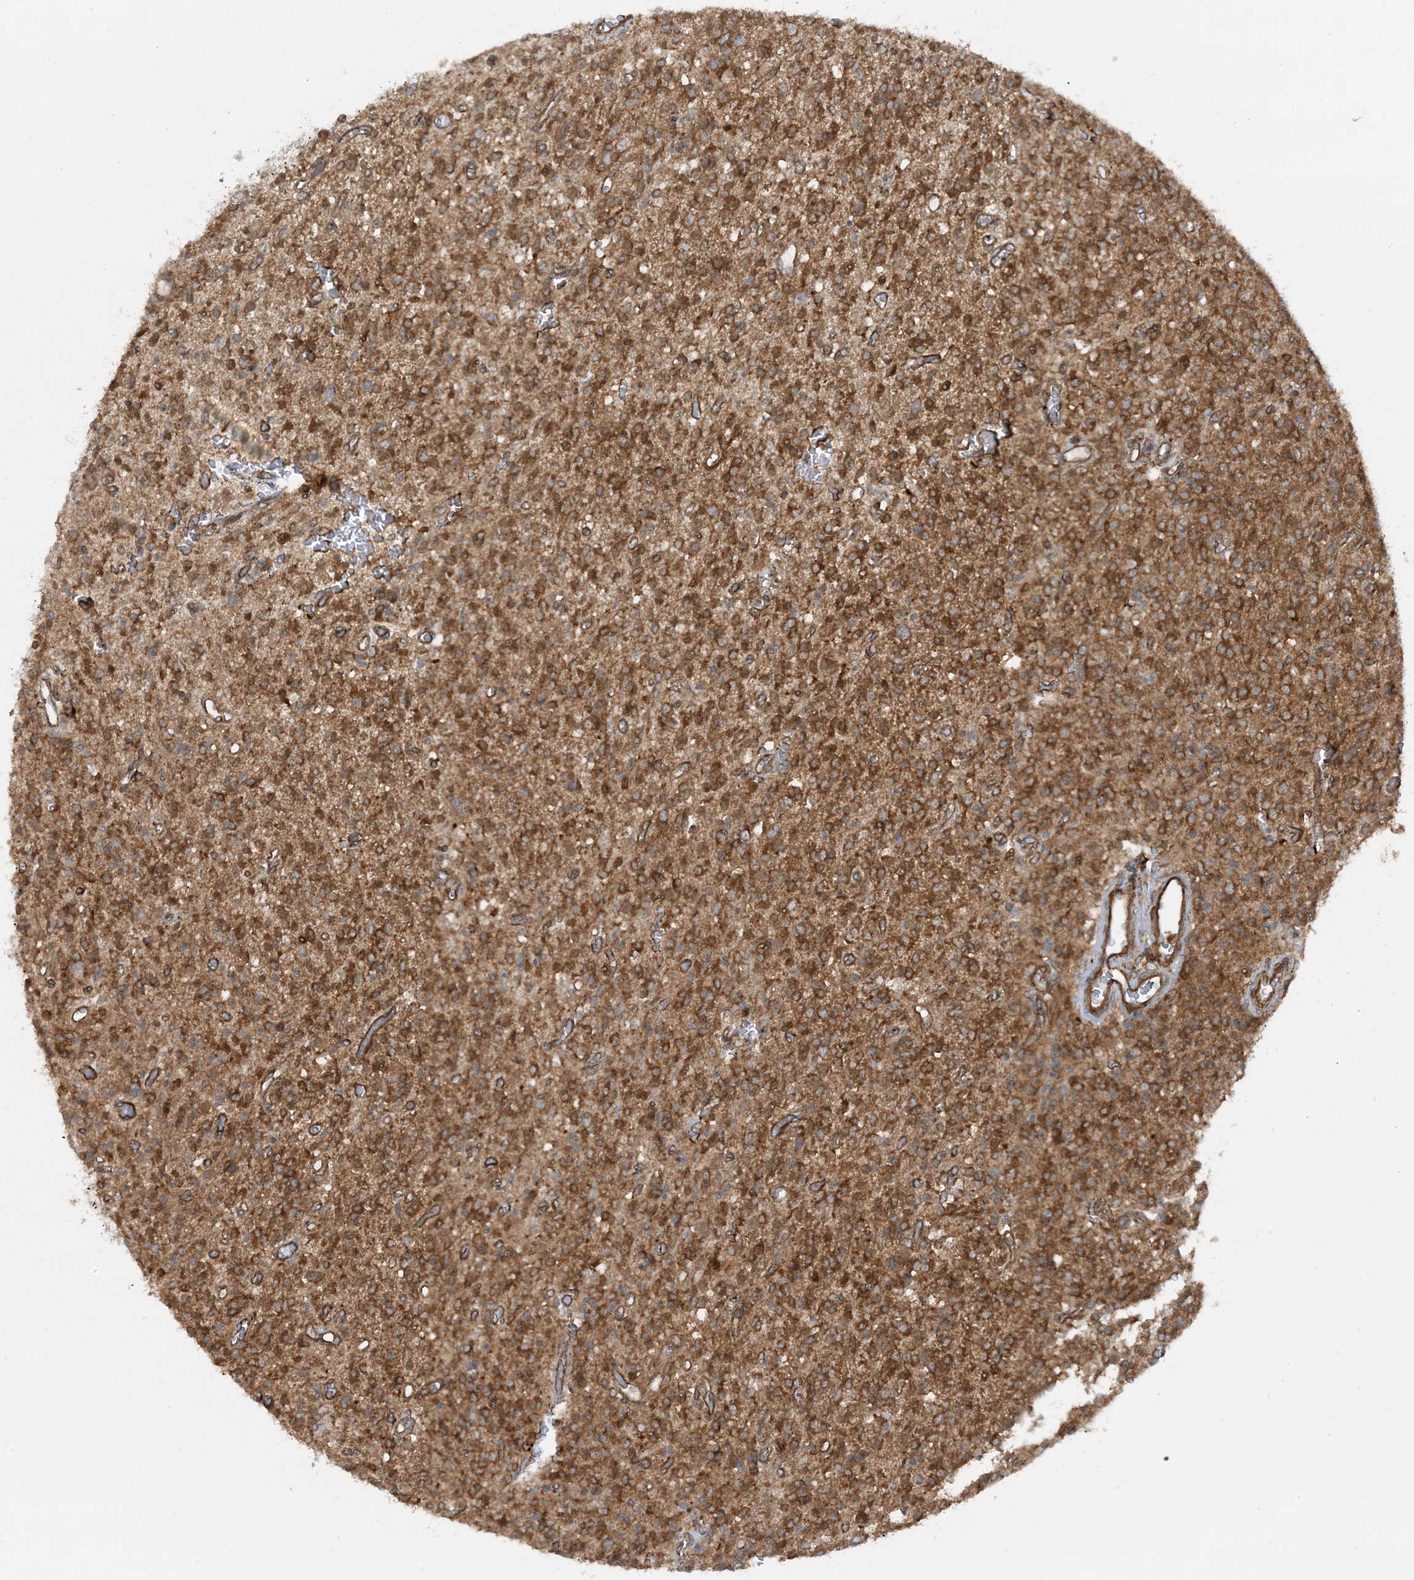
{"staining": {"intensity": "strong", "quantity": ">75%", "location": "cytoplasmic/membranous"}, "tissue": "glioma", "cell_type": "Tumor cells", "image_type": "cancer", "snomed": [{"axis": "morphology", "description": "Glioma, malignant, High grade"}, {"axis": "topography", "description": "Brain"}], "caption": "Tumor cells demonstrate strong cytoplasmic/membranous expression in approximately >75% of cells in glioma. The staining was performed using DAB to visualize the protein expression in brown, while the nuclei were stained in blue with hematoxylin (Magnification: 20x).", "gene": "STAM2", "patient": {"sex": "male", "age": 34}}